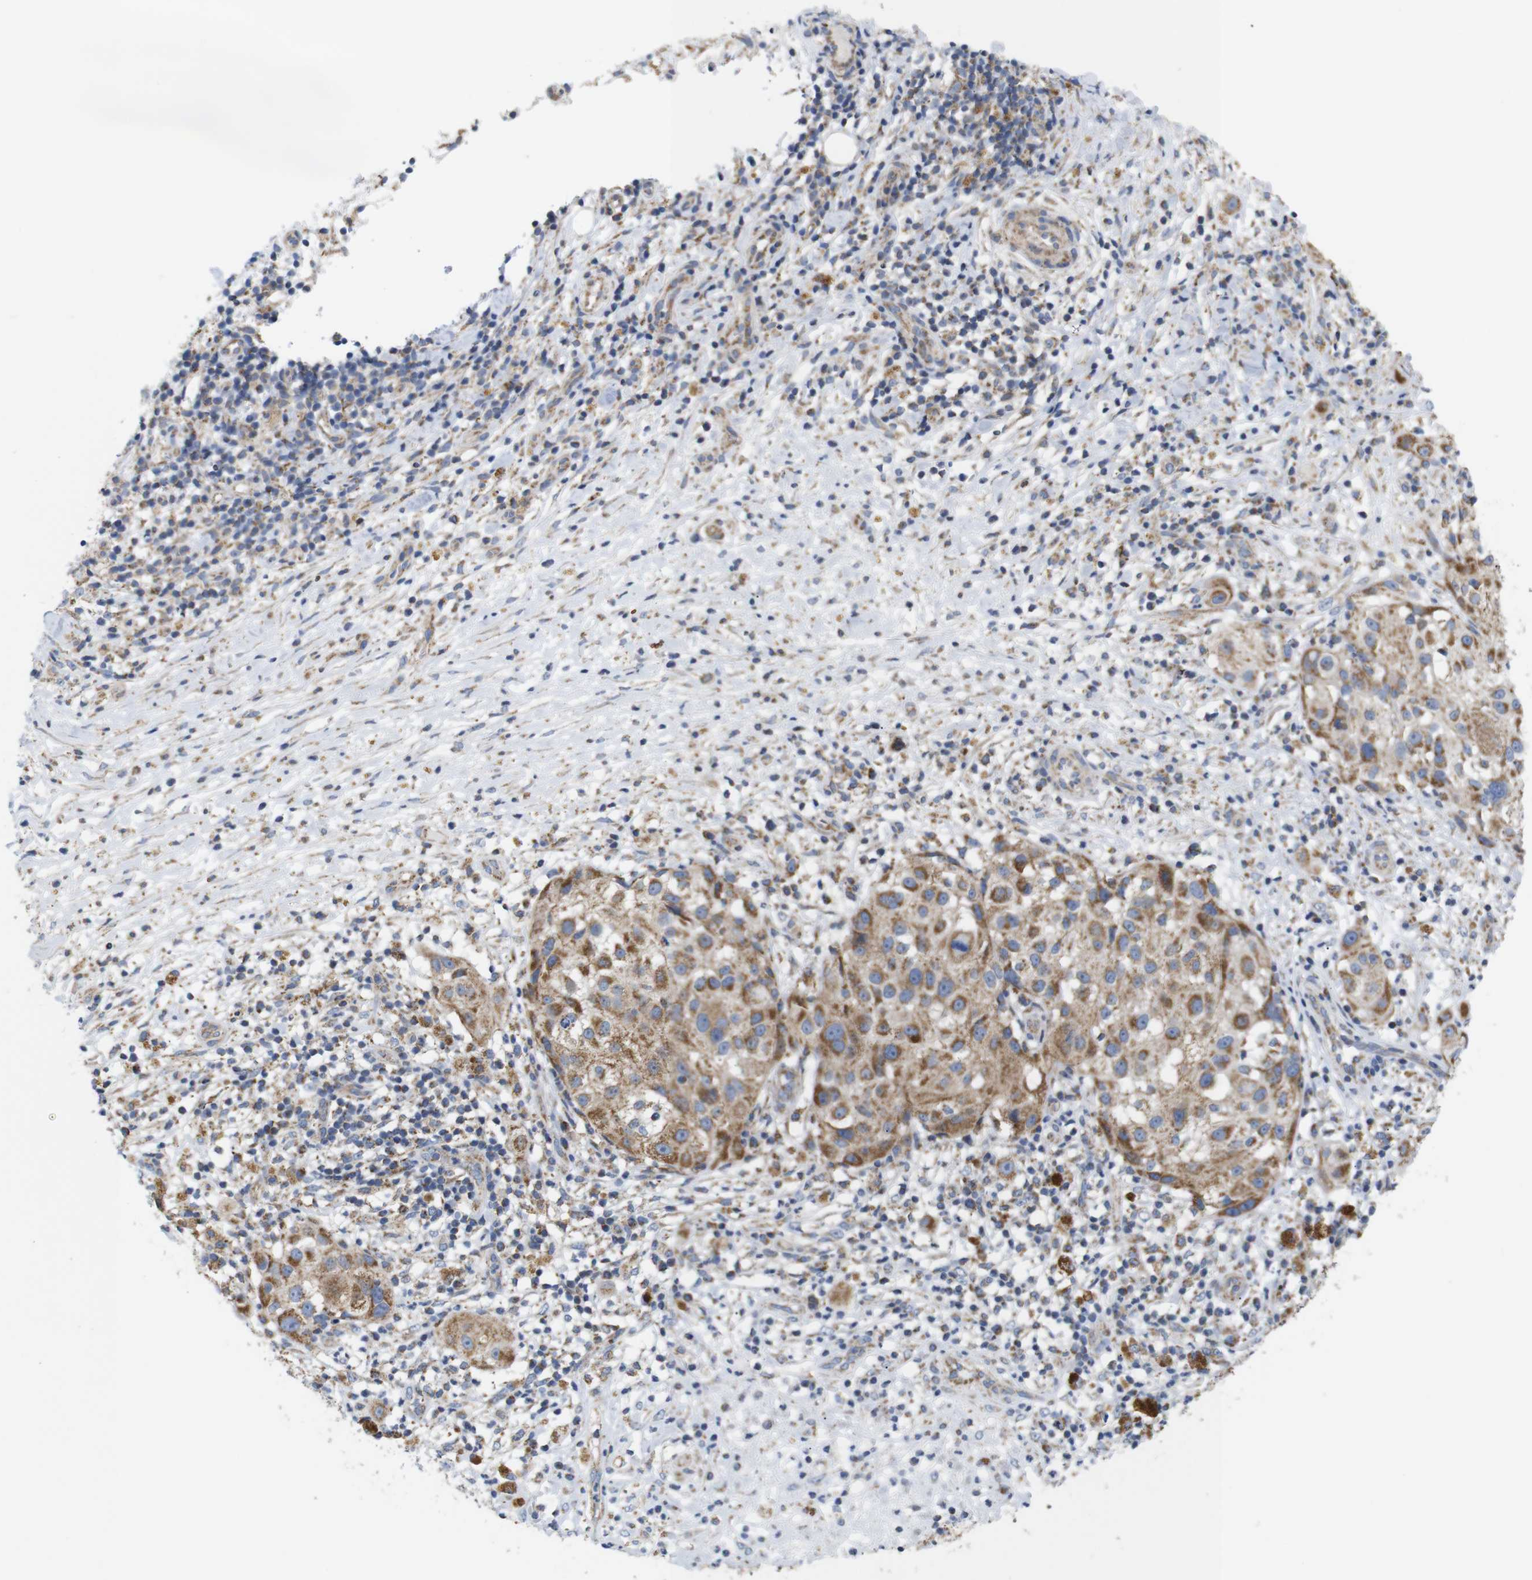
{"staining": {"intensity": "moderate", "quantity": ">75%", "location": "cytoplasmic/membranous"}, "tissue": "melanoma", "cell_type": "Tumor cells", "image_type": "cancer", "snomed": [{"axis": "morphology", "description": "Necrosis, NOS"}, {"axis": "morphology", "description": "Malignant melanoma, NOS"}, {"axis": "topography", "description": "Skin"}], "caption": "Melanoma stained with DAB (3,3'-diaminobenzidine) immunohistochemistry displays medium levels of moderate cytoplasmic/membranous expression in about >75% of tumor cells.", "gene": "FAM171B", "patient": {"sex": "female", "age": 87}}